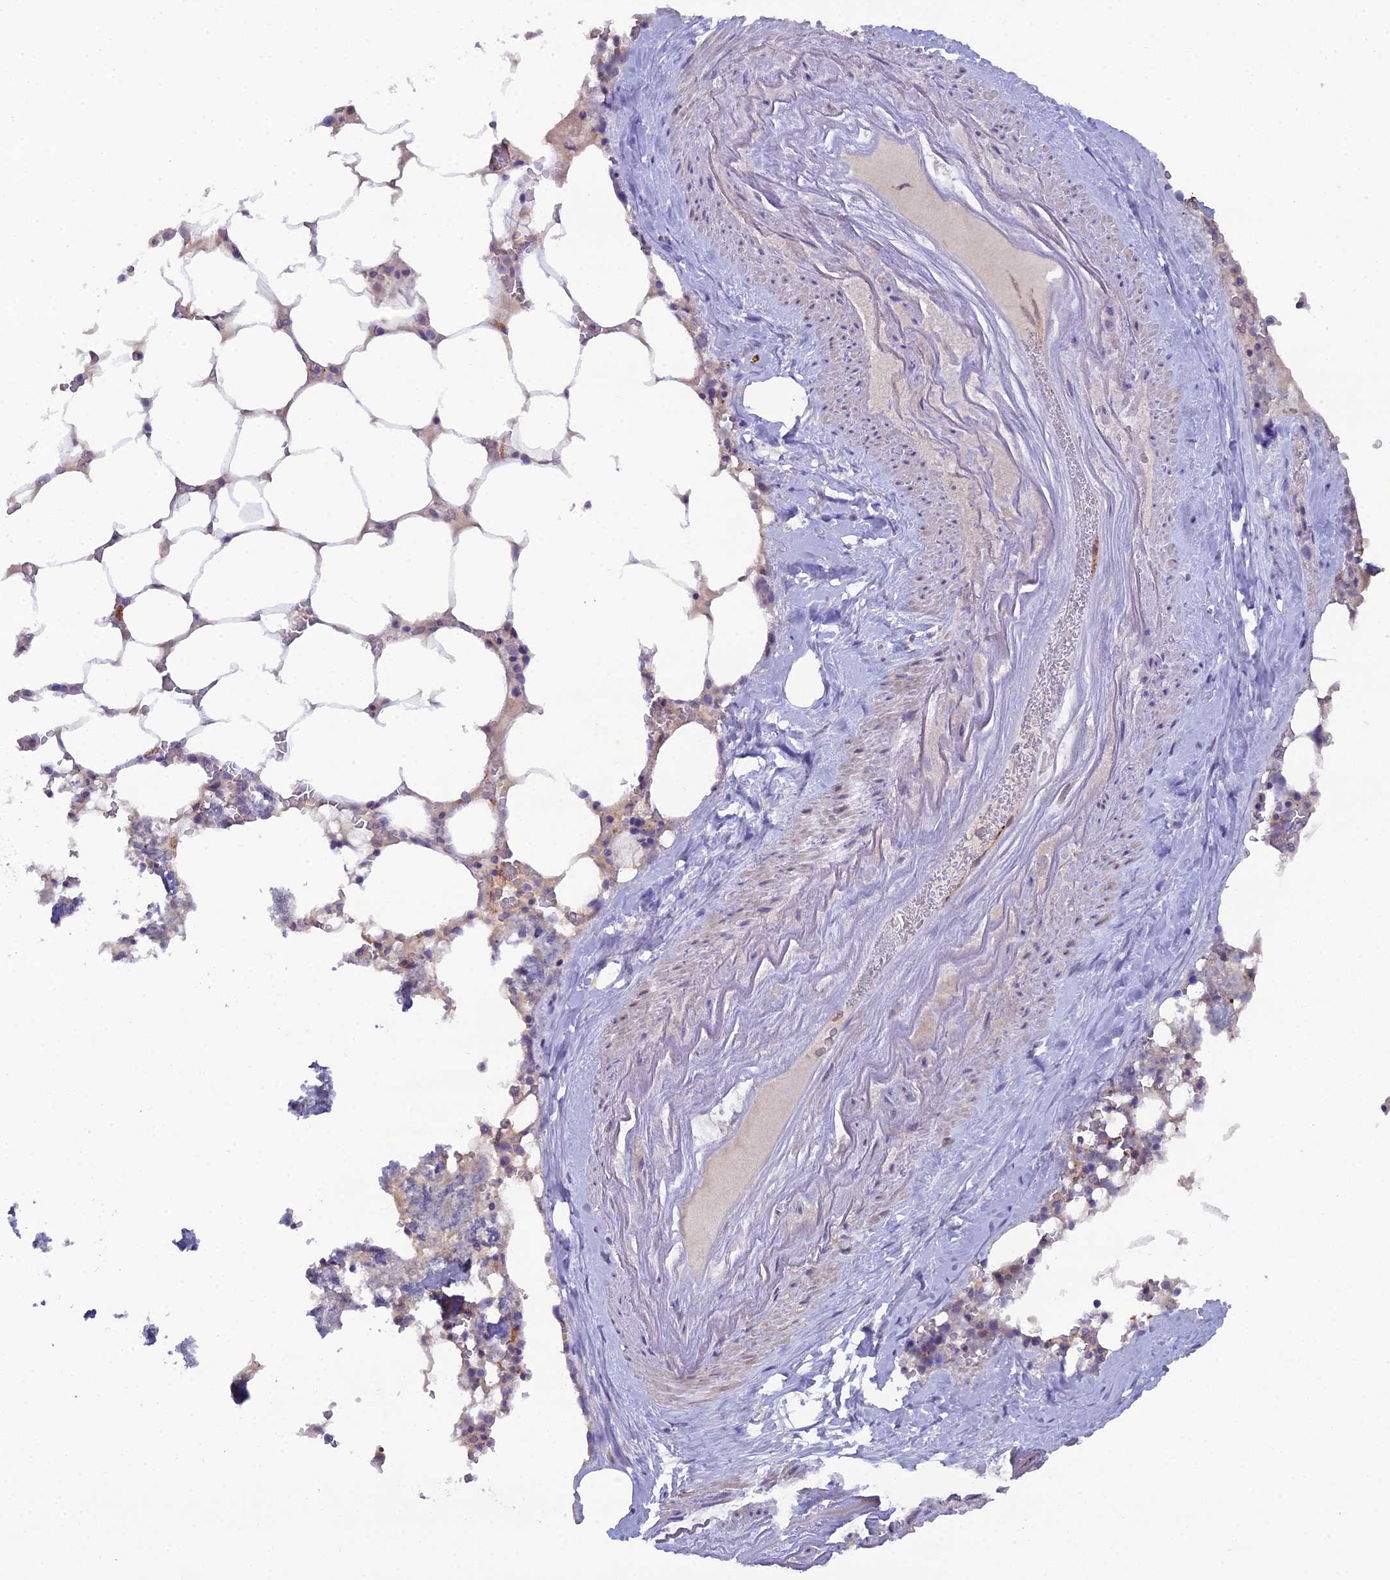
{"staining": {"intensity": "negative", "quantity": "none", "location": "none"}, "tissue": "bone marrow", "cell_type": "Hematopoietic cells", "image_type": "normal", "snomed": [{"axis": "morphology", "description": "Normal tissue, NOS"}, {"axis": "topography", "description": "Bone marrow"}], "caption": "IHC photomicrograph of unremarkable bone marrow stained for a protein (brown), which exhibits no staining in hematopoietic cells.", "gene": "CFAP47", "patient": {"sex": "male", "age": 64}}